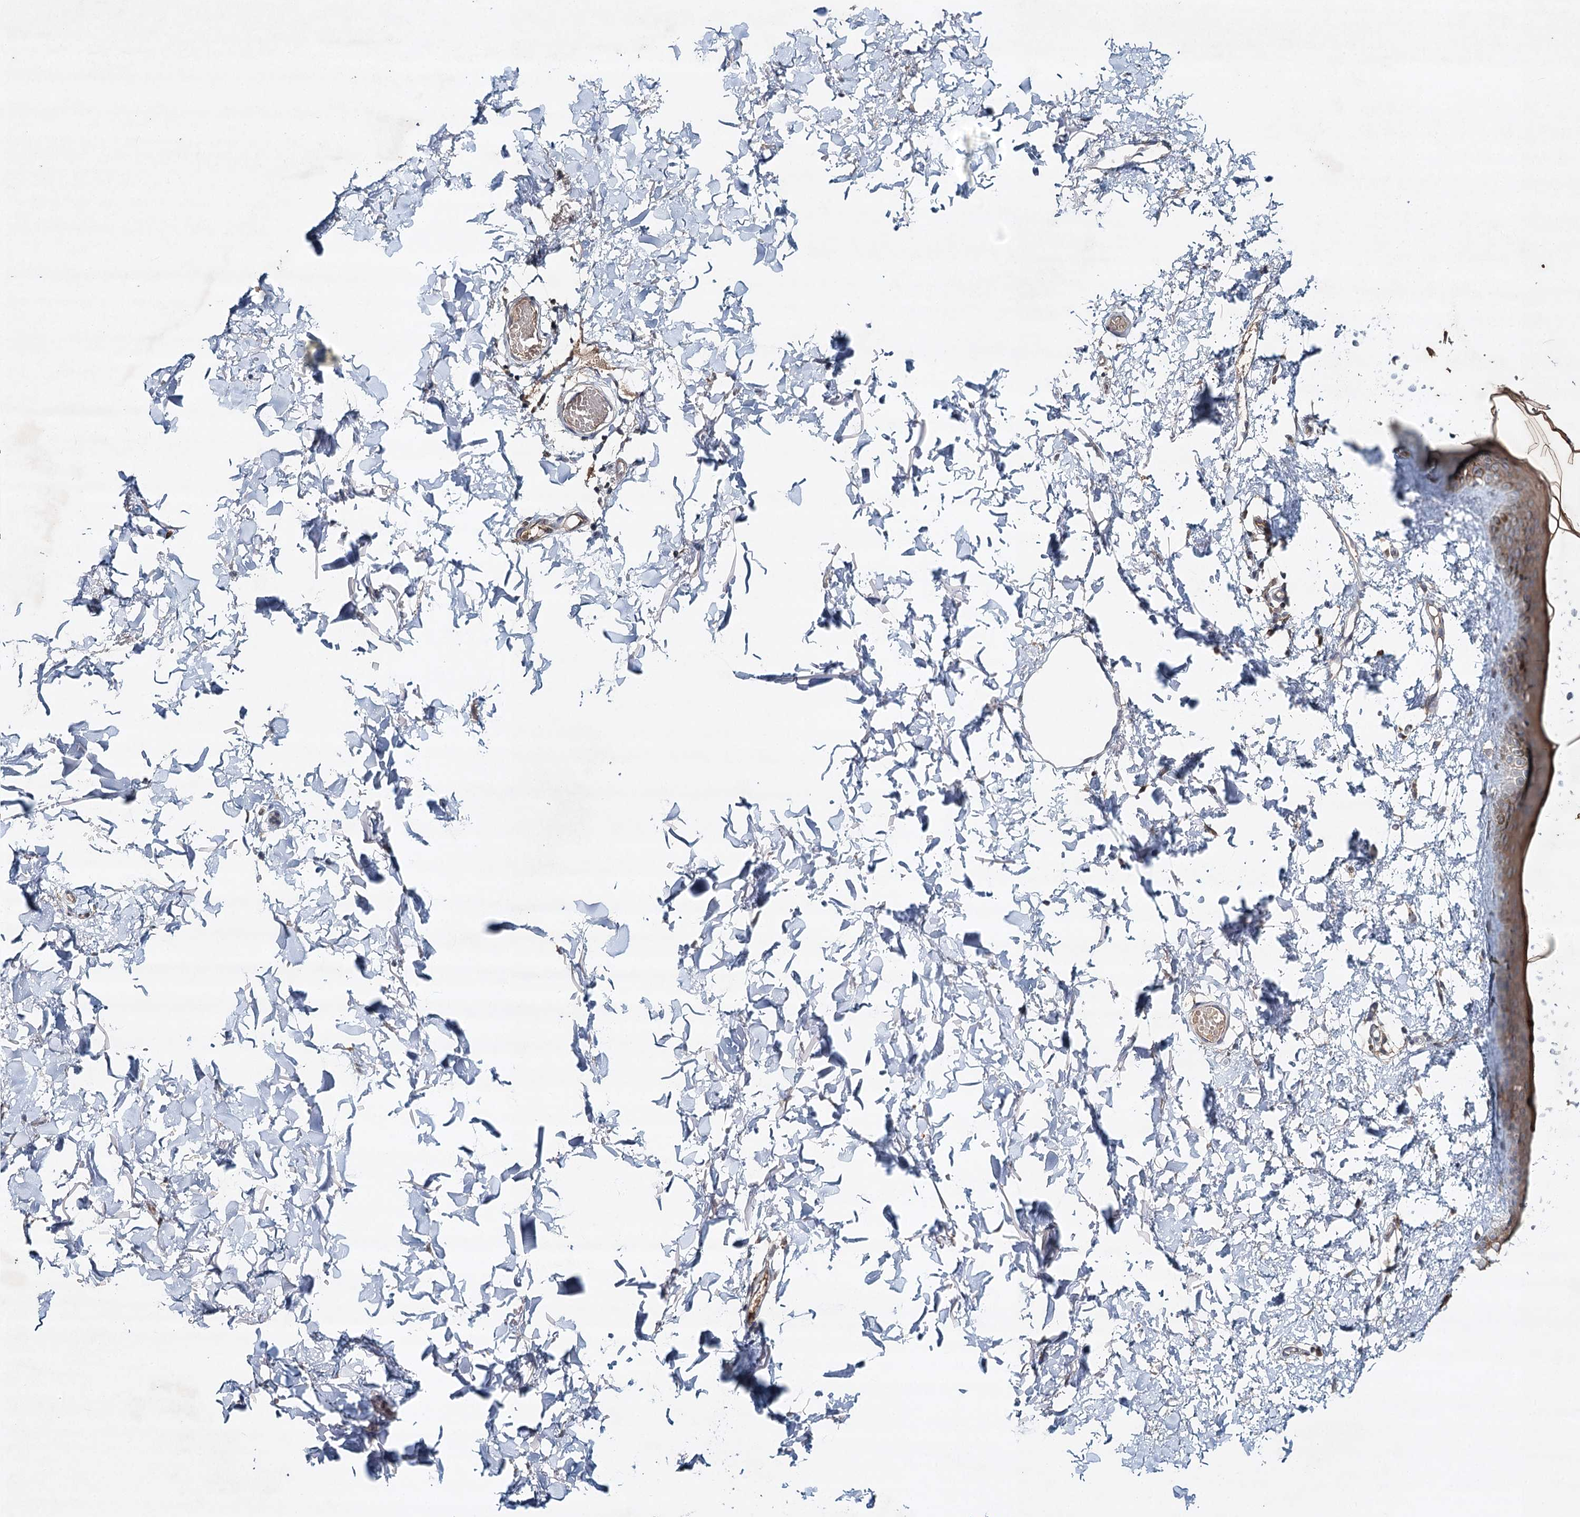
{"staining": {"intensity": "weak", "quantity": "<25%", "location": "cytoplasmic/membranous"}, "tissue": "skin", "cell_type": "Fibroblasts", "image_type": "normal", "snomed": [{"axis": "morphology", "description": "Normal tissue, NOS"}, {"axis": "topography", "description": "Skin"}], "caption": "The image reveals no staining of fibroblasts in unremarkable skin. Nuclei are stained in blue.", "gene": "SYNPO", "patient": {"sex": "female", "age": 58}}